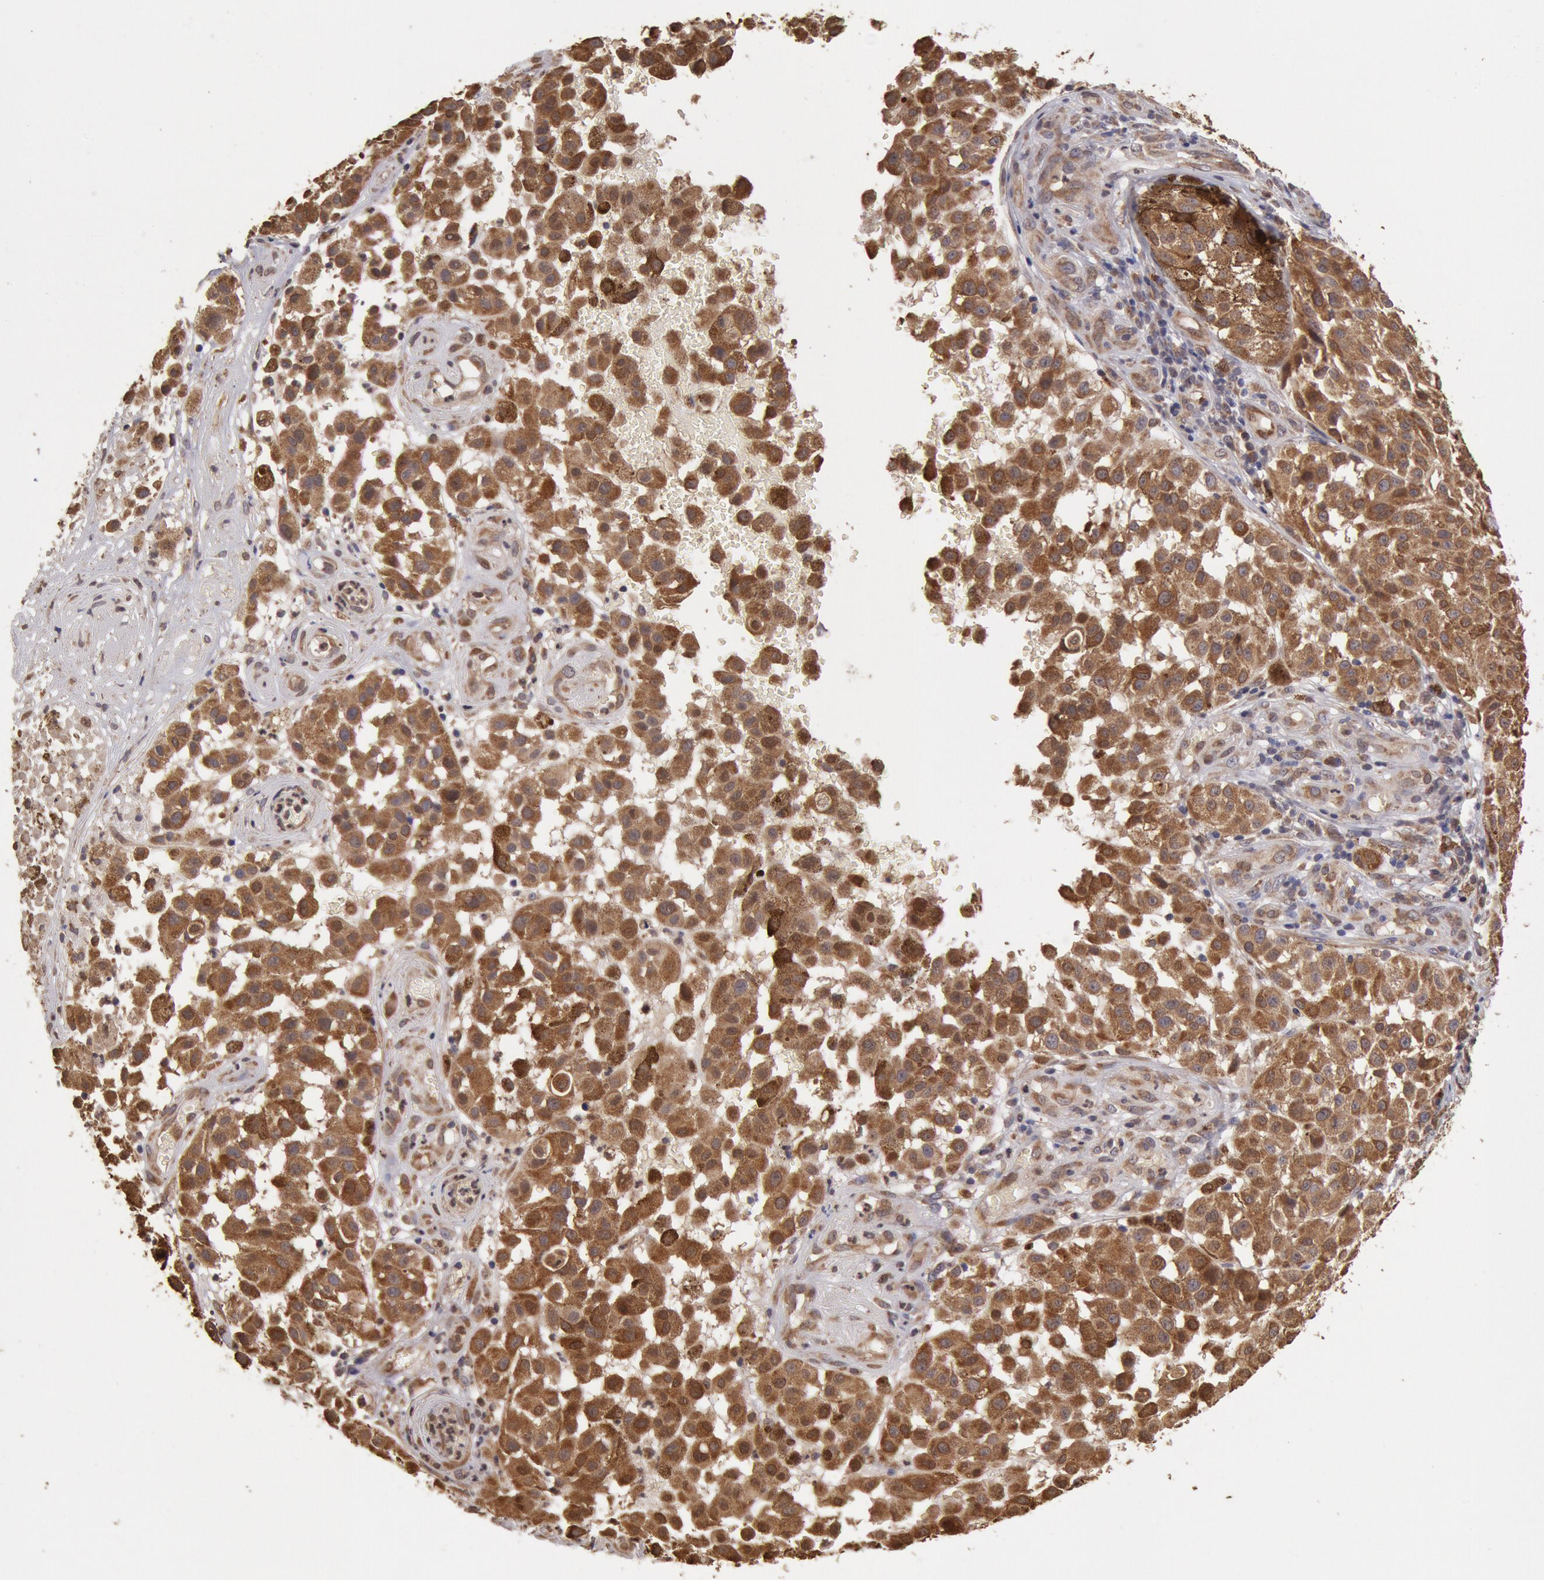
{"staining": {"intensity": "strong", "quantity": ">75%", "location": "cytoplasmic/membranous"}, "tissue": "melanoma", "cell_type": "Tumor cells", "image_type": "cancer", "snomed": [{"axis": "morphology", "description": "Malignant melanoma, NOS"}, {"axis": "topography", "description": "Skin"}], "caption": "Immunohistochemical staining of malignant melanoma demonstrates high levels of strong cytoplasmic/membranous positivity in approximately >75% of tumor cells.", "gene": "COMT", "patient": {"sex": "female", "age": 64}}